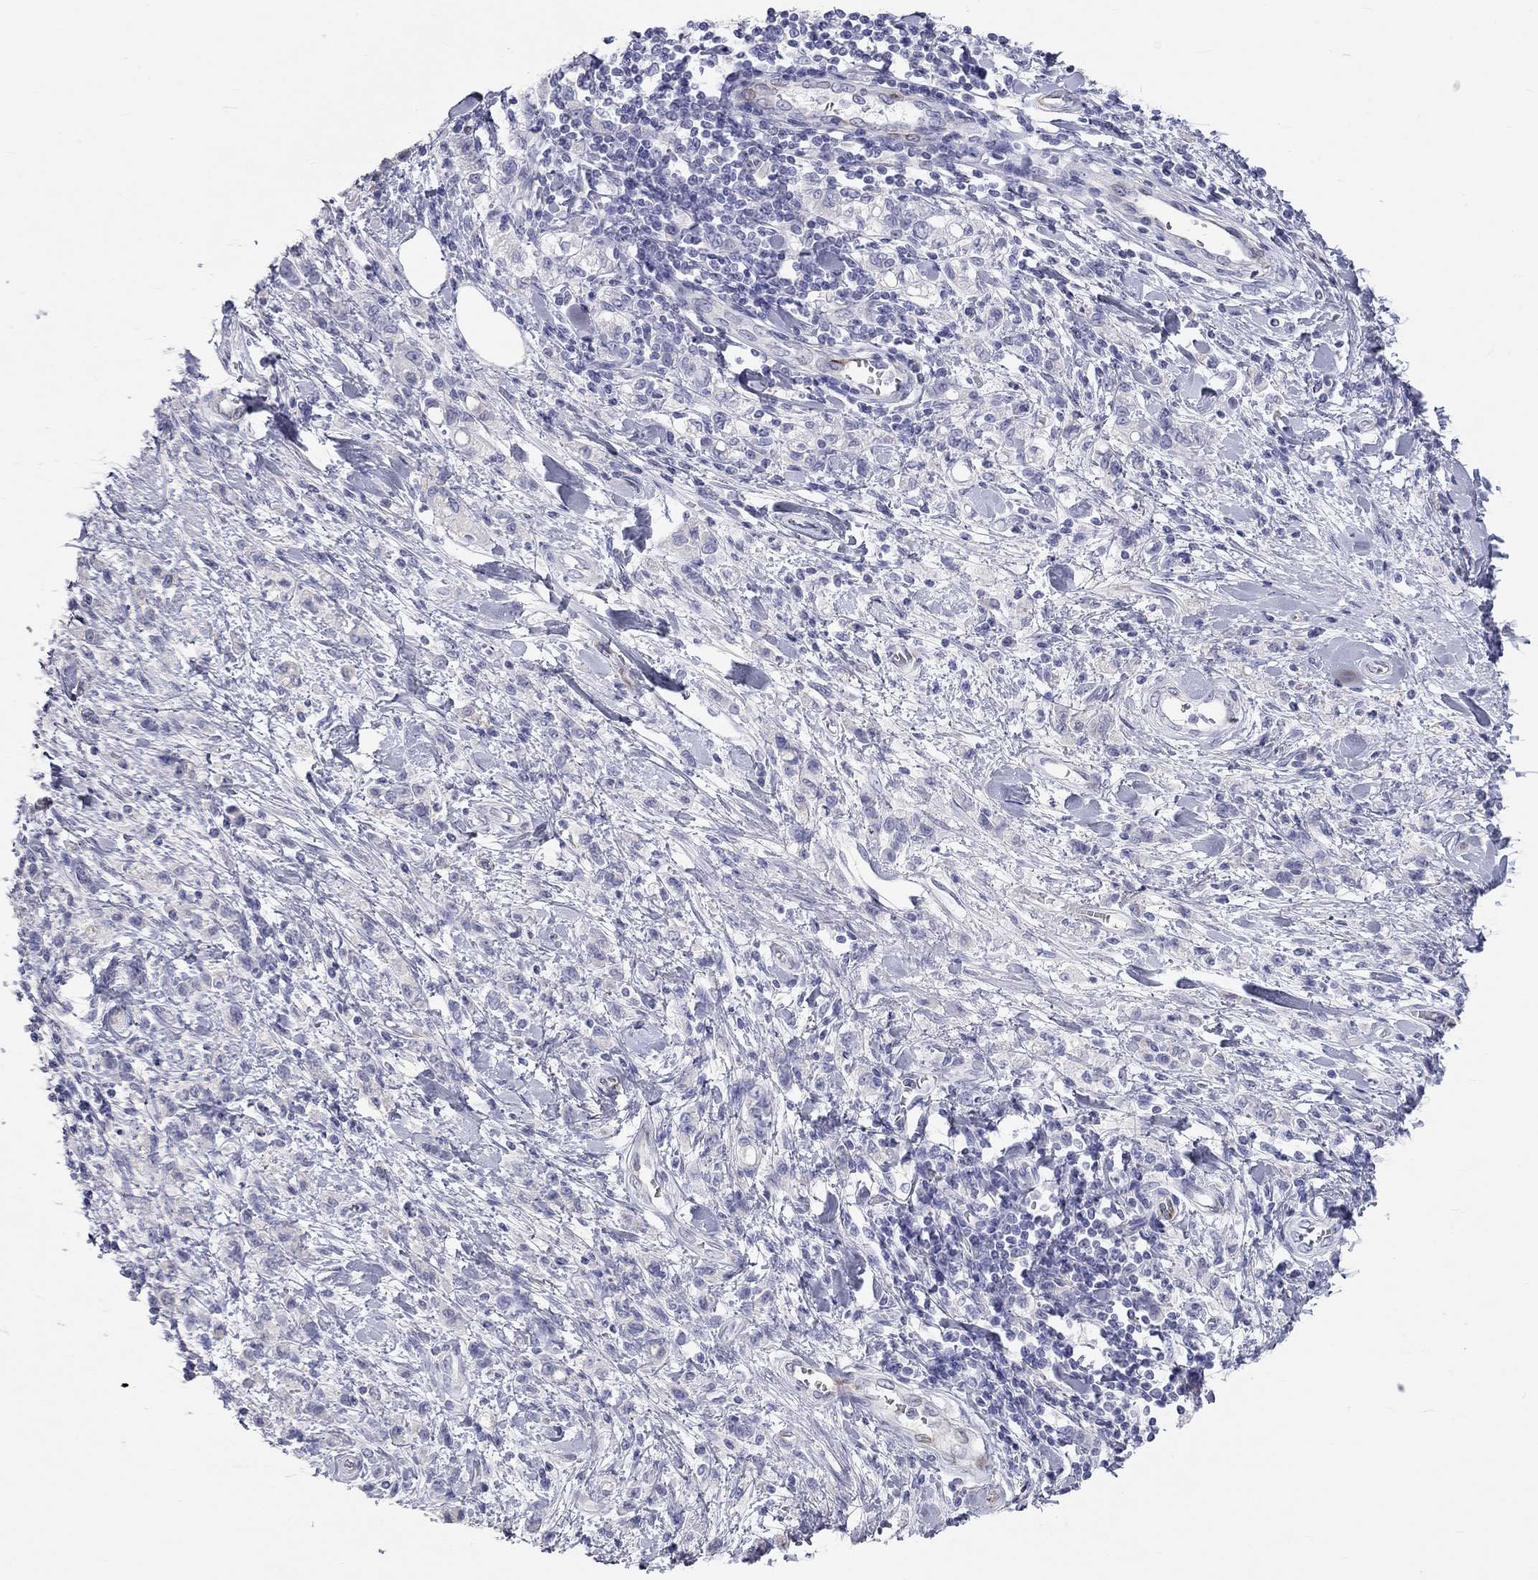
{"staining": {"intensity": "negative", "quantity": "none", "location": "none"}, "tissue": "stomach cancer", "cell_type": "Tumor cells", "image_type": "cancer", "snomed": [{"axis": "morphology", "description": "Adenocarcinoma, NOS"}, {"axis": "topography", "description": "Stomach"}], "caption": "A micrograph of stomach cancer (adenocarcinoma) stained for a protein exhibits no brown staining in tumor cells. (DAB immunohistochemistry (IHC) with hematoxylin counter stain).", "gene": "PCDHGC5", "patient": {"sex": "male", "age": 77}}